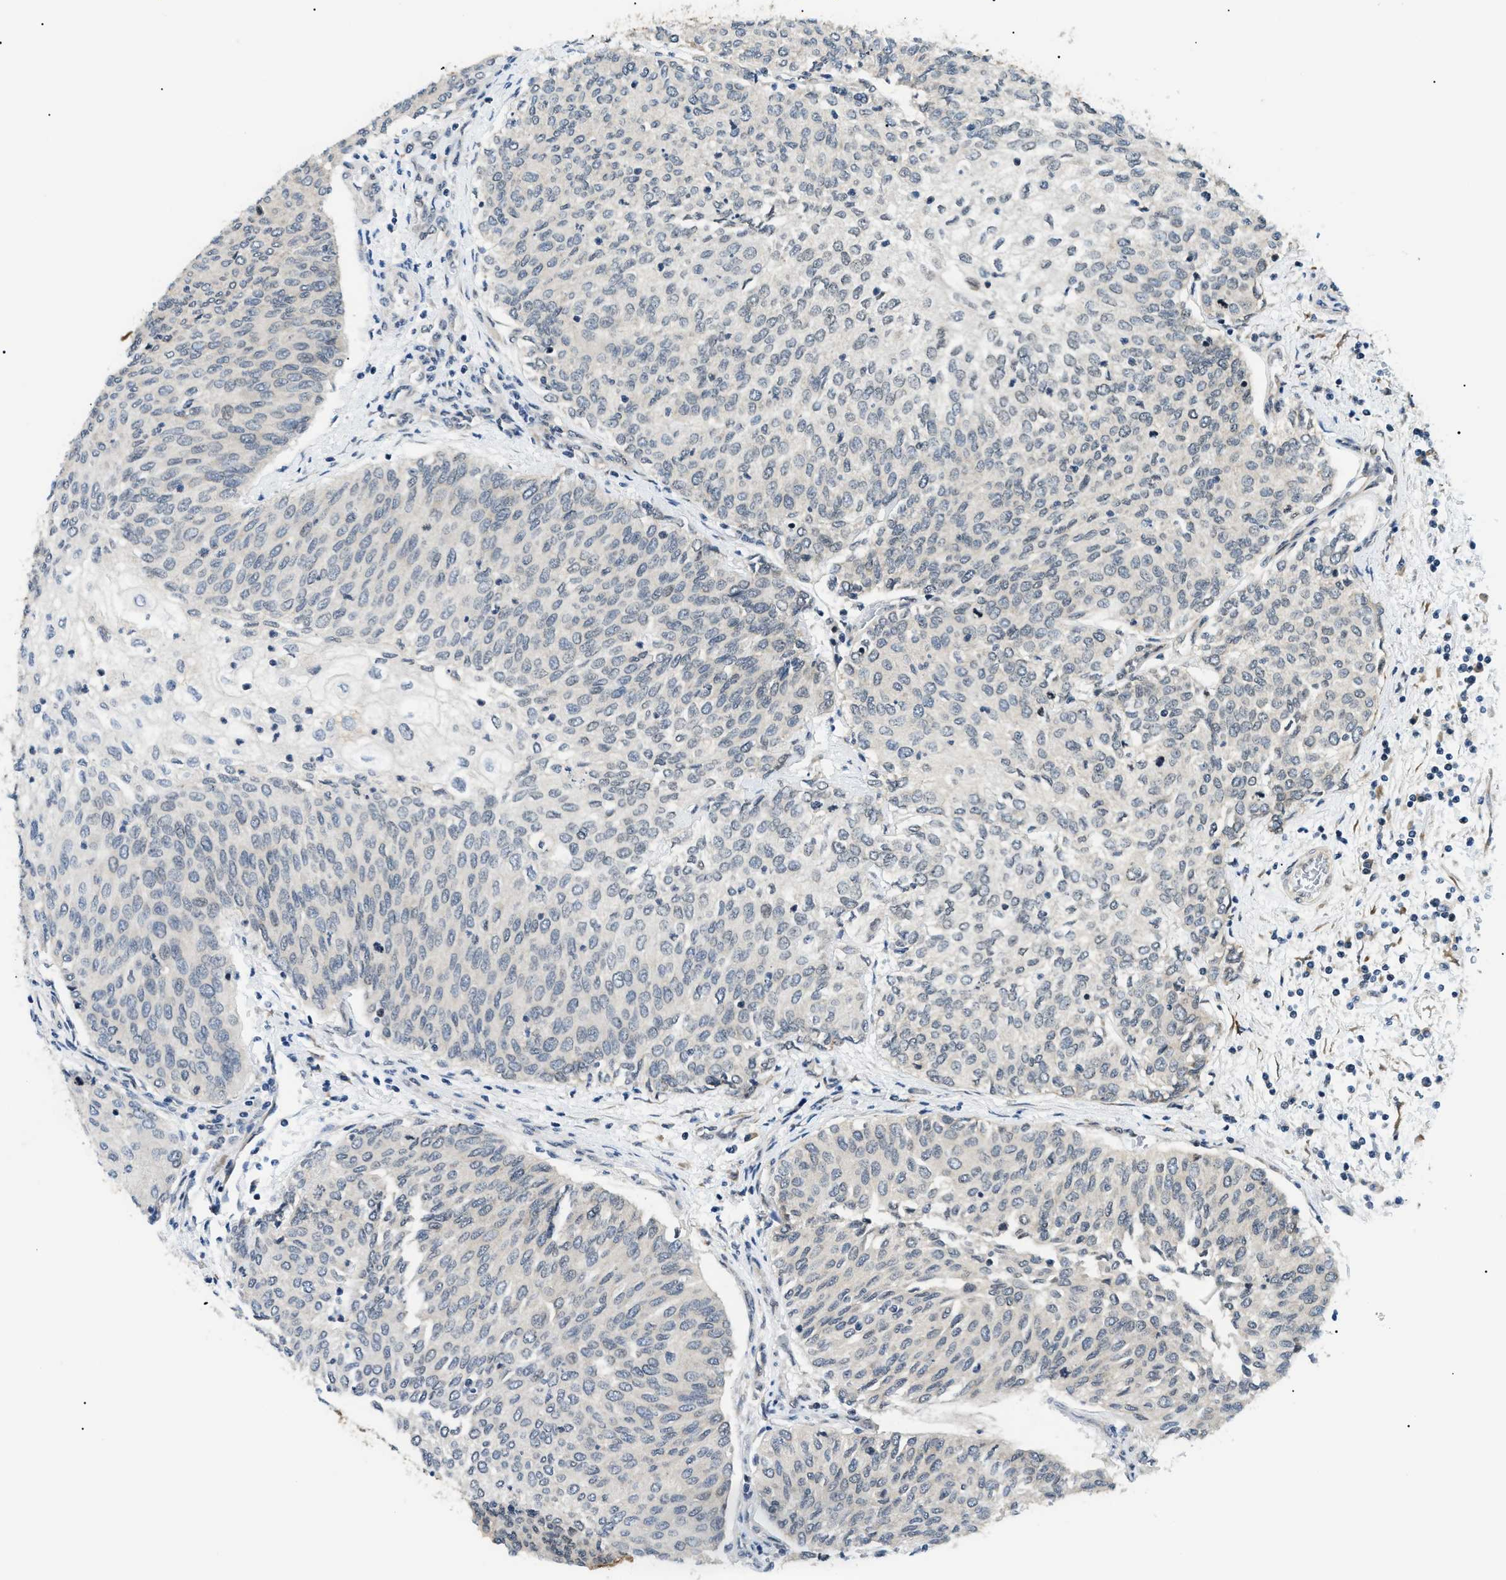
{"staining": {"intensity": "negative", "quantity": "none", "location": "none"}, "tissue": "urothelial cancer", "cell_type": "Tumor cells", "image_type": "cancer", "snomed": [{"axis": "morphology", "description": "Urothelial carcinoma, Low grade"}, {"axis": "topography", "description": "Urinary bladder"}], "caption": "Immunohistochemistry micrograph of human urothelial carcinoma (low-grade) stained for a protein (brown), which displays no expression in tumor cells.", "gene": "CWC25", "patient": {"sex": "female", "age": 79}}